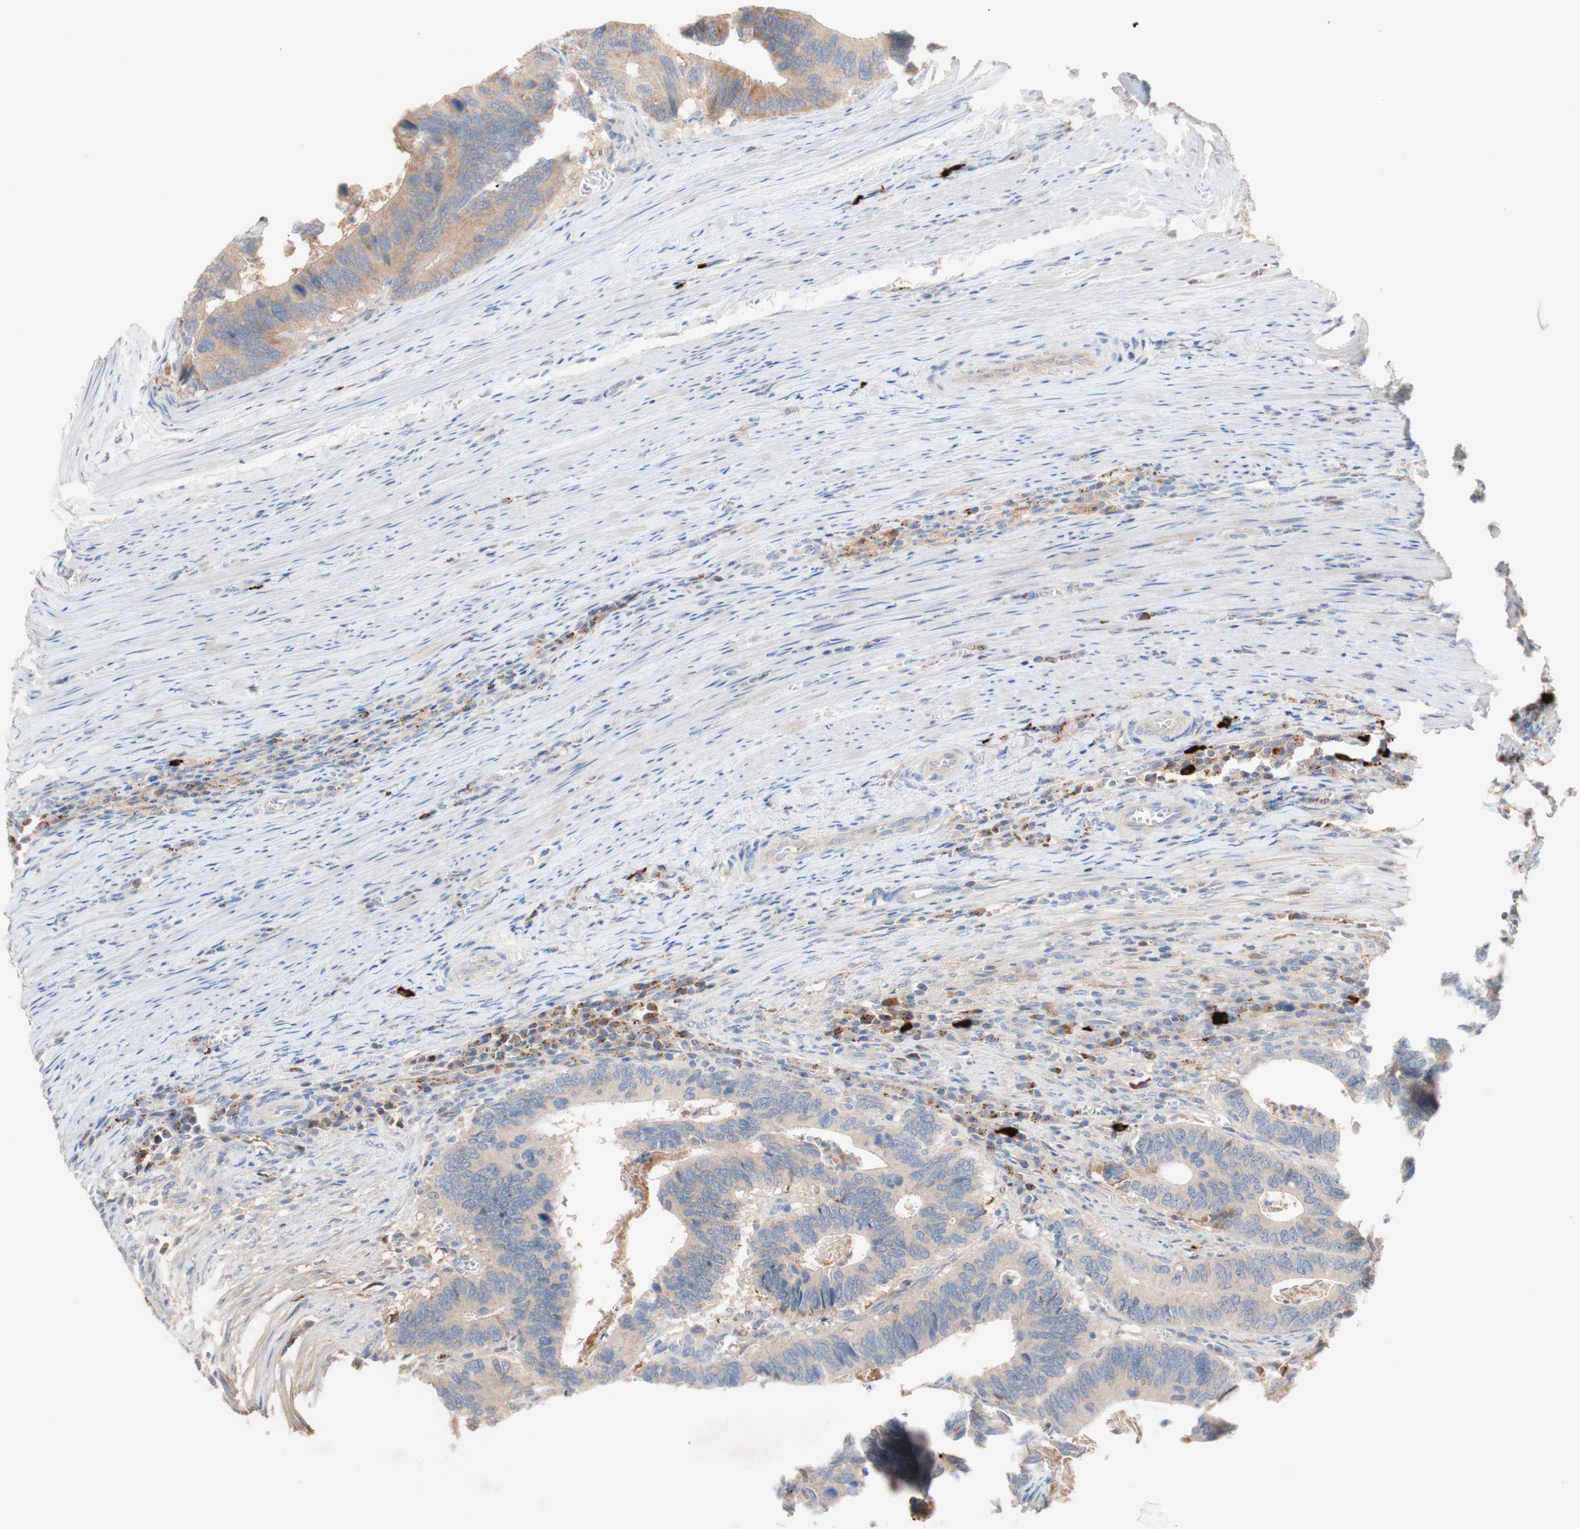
{"staining": {"intensity": "moderate", "quantity": "<25%", "location": "cytoplasmic/membranous"}, "tissue": "colorectal cancer", "cell_type": "Tumor cells", "image_type": "cancer", "snomed": [{"axis": "morphology", "description": "Adenocarcinoma, NOS"}, {"axis": "topography", "description": "Colon"}], "caption": "Immunohistochemical staining of human adenocarcinoma (colorectal) displays low levels of moderate cytoplasmic/membranous staining in approximately <25% of tumor cells. (DAB IHC, brown staining for protein, blue staining for nuclei).", "gene": "PEX2", "patient": {"sex": "male", "age": 72}}